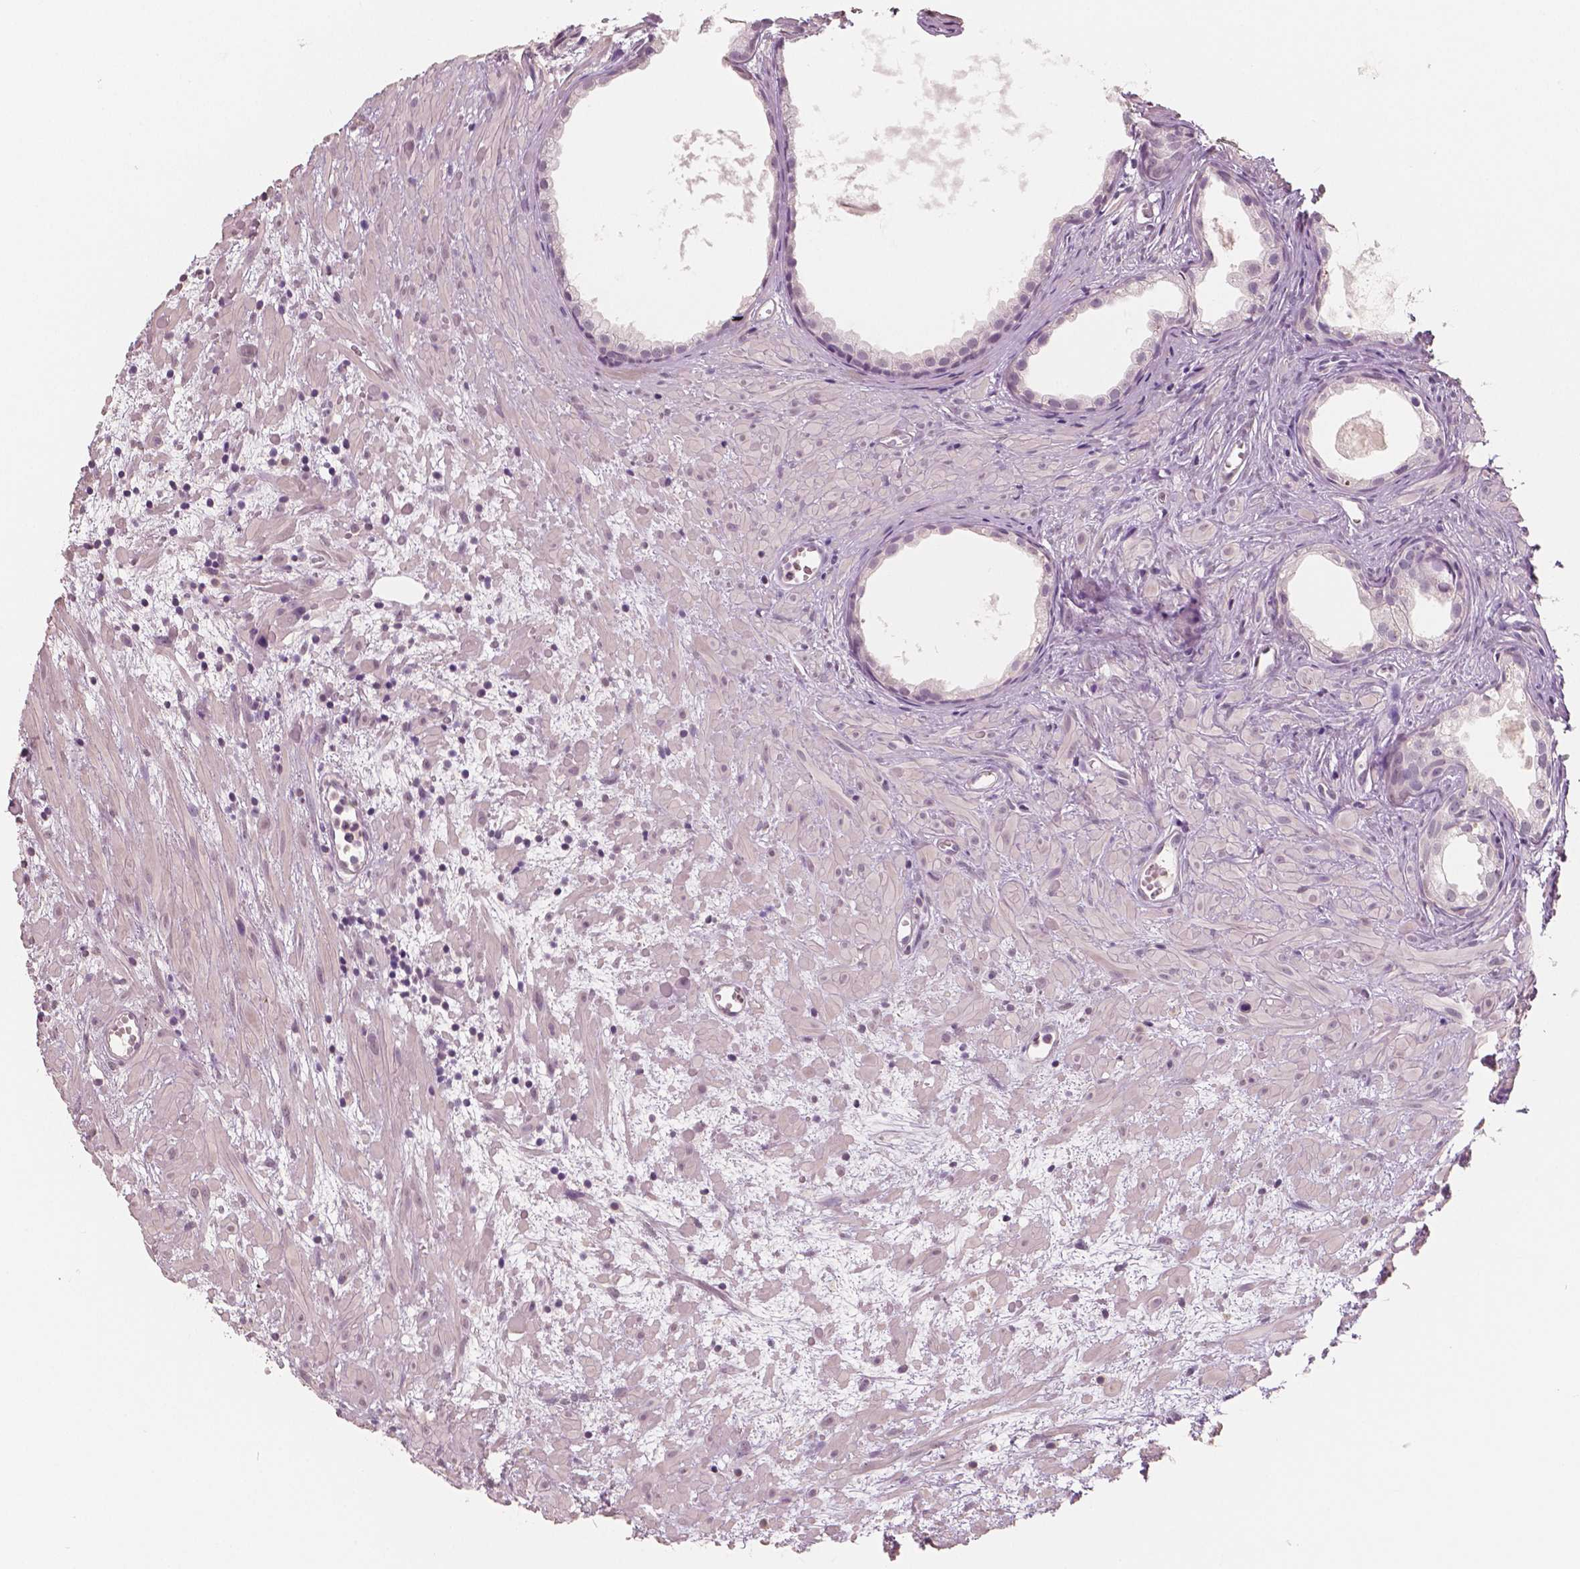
{"staining": {"intensity": "negative", "quantity": "none", "location": "none"}, "tissue": "prostate cancer", "cell_type": "Tumor cells", "image_type": "cancer", "snomed": [{"axis": "morphology", "description": "Adenocarcinoma, High grade"}, {"axis": "topography", "description": "Prostate"}], "caption": "A high-resolution image shows immunohistochemistry staining of prostate high-grade adenocarcinoma, which exhibits no significant positivity in tumor cells.", "gene": "NECAB1", "patient": {"sex": "male", "age": 79}}